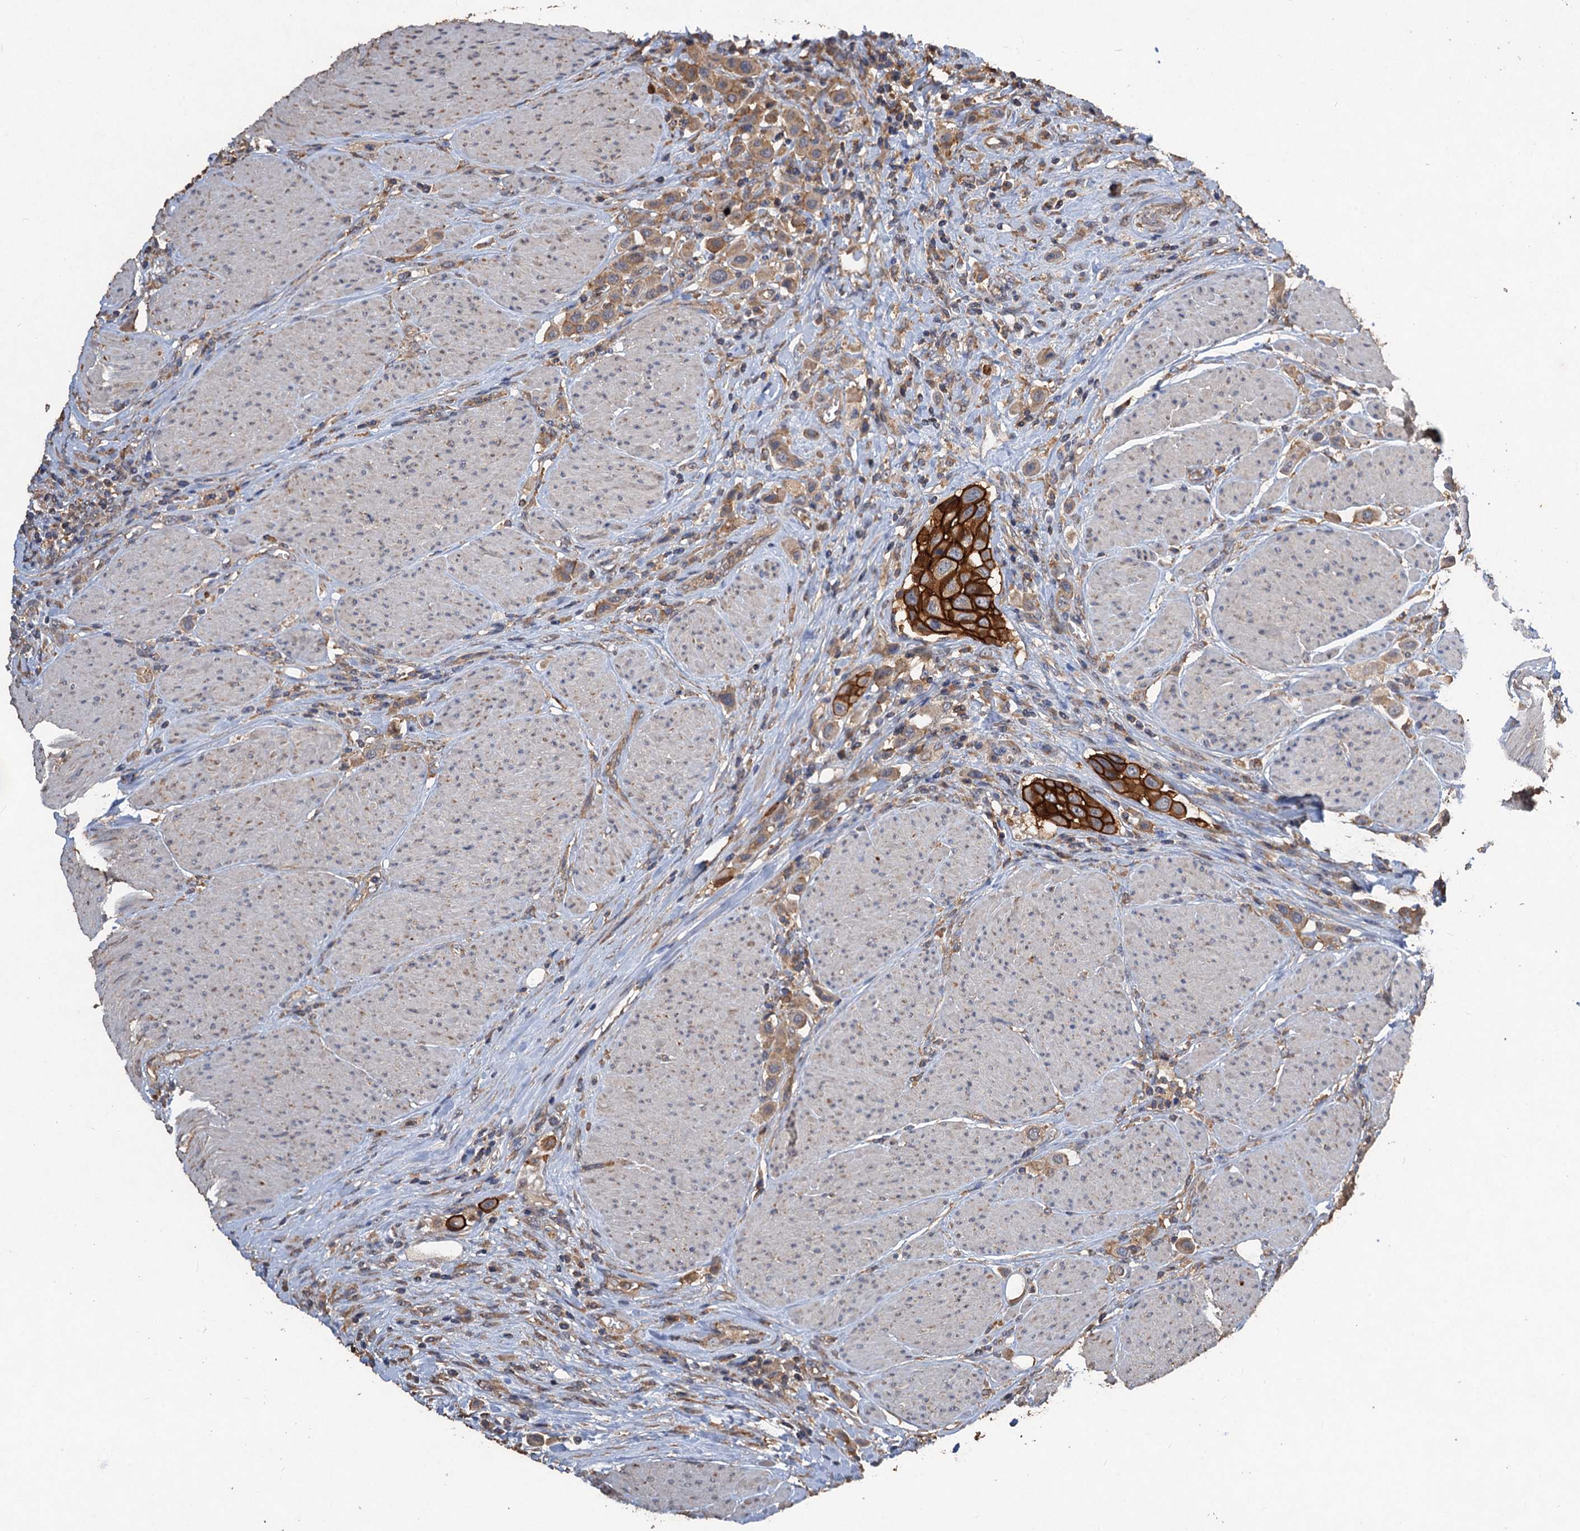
{"staining": {"intensity": "strong", "quantity": "25%-75%", "location": "cytoplasmic/membranous"}, "tissue": "urothelial cancer", "cell_type": "Tumor cells", "image_type": "cancer", "snomed": [{"axis": "morphology", "description": "Urothelial carcinoma, High grade"}, {"axis": "topography", "description": "Urinary bladder"}], "caption": "An immunohistochemistry (IHC) micrograph of tumor tissue is shown. Protein staining in brown highlights strong cytoplasmic/membranous positivity in high-grade urothelial carcinoma within tumor cells. Using DAB (3,3'-diaminobenzidine) (brown) and hematoxylin (blue) stains, captured at high magnification using brightfield microscopy.", "gene": "SCUBE3", "patient": {"sex": "male", "age": 50}}